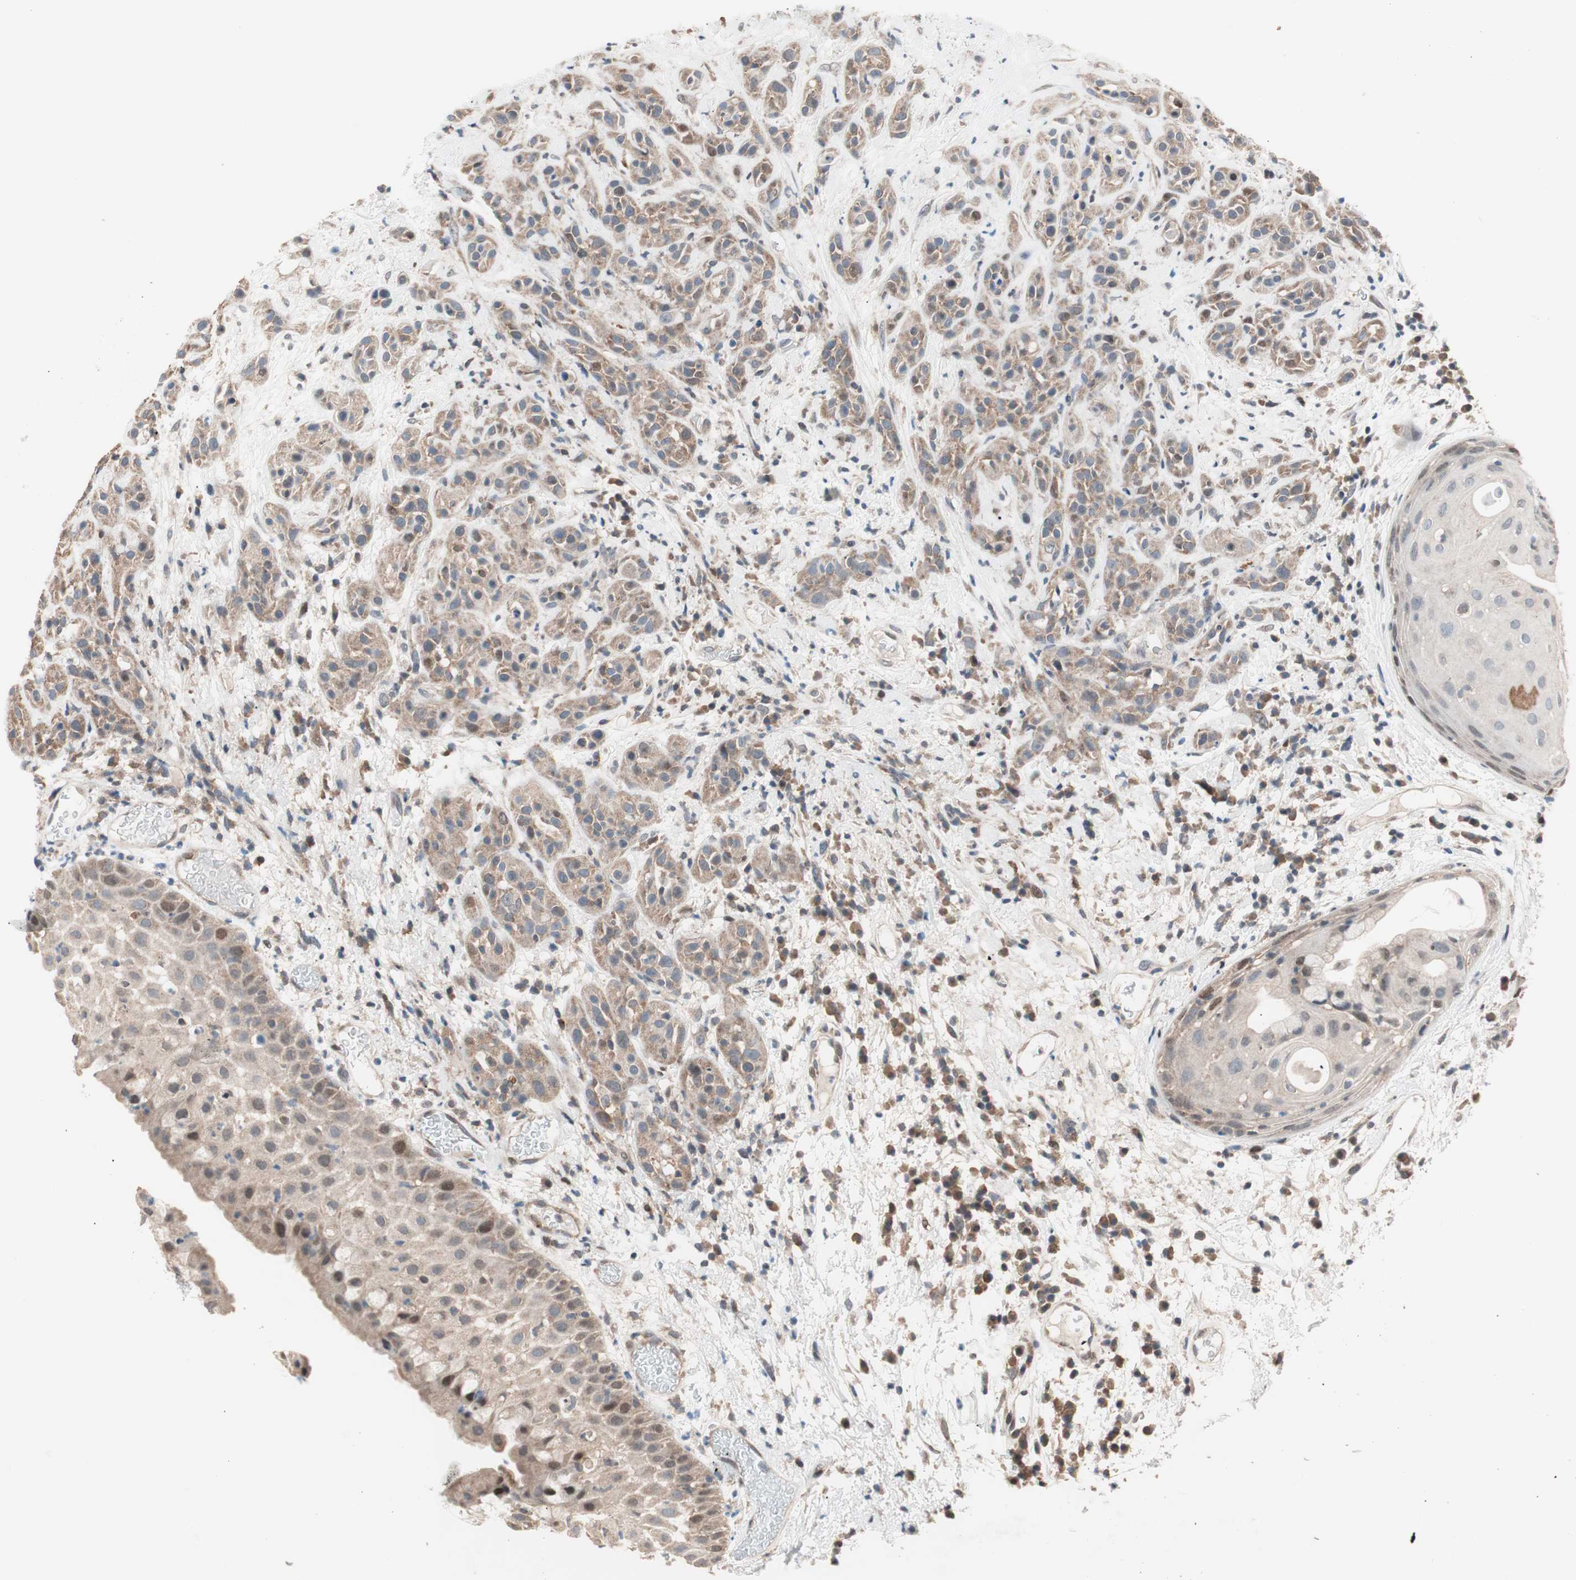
{"staining": {"intensity": "weak", "quantity": "25%-75%", "location": "cytoplasmic/membranous"}, "tissue": "head and neck cancer", "cell_type": "Tumor cells", "image_type": "cancer", "snomed": [{"axis": "morphology", "description": "Squamous cell carcinoma, NOS"}, {"axis": "topography", "description": "Head-Neck"}], "caption": "An IHC photomicrograph of tumor tissue is shown. Protein staining in brown highlights weak cytoplasmic/membranous positivity in head and neck cancer (squamous cell carcinoma) within tumor cells.", "gene": "POLH", "patient": {"sex": "male", "age": 62}}